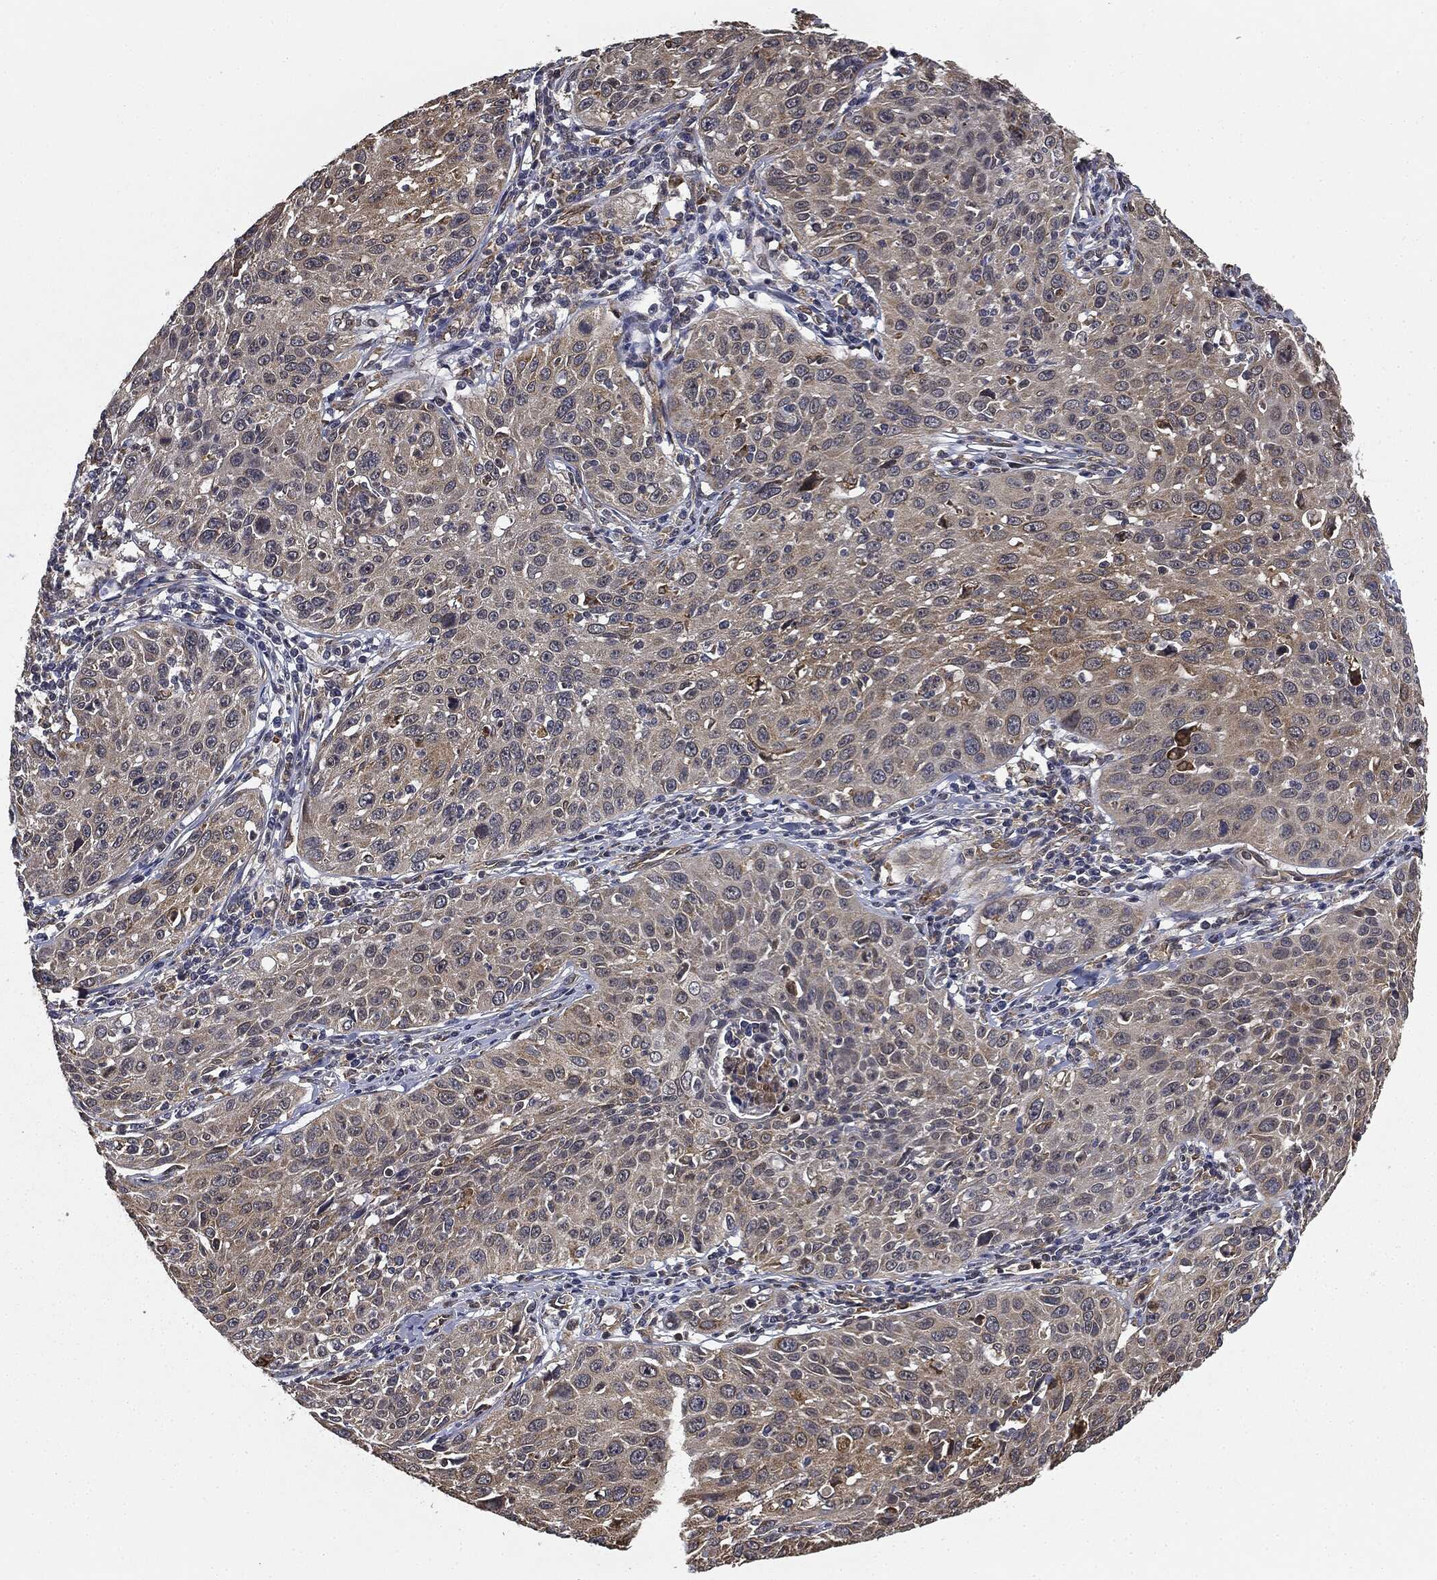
{"staining": {"intensity": "weak", "quantity": "<25%", "location": "cytoplasmic/membranous"}, "tissue": "cervical cancer", "cell_type": "Tumor cells", "image_type": "cancer", "snomed": [{"axis": "morphology", "description": "Squamous cell carcinoma, NOS"}, {"axis": "topography", "description": "Cervix"}], "caption": "Histopathology image shows no protein expression in tumor cells of cervical cancer tissue.", "gene": "MIER2", "patient": {"sex": "female", "age": 26}}